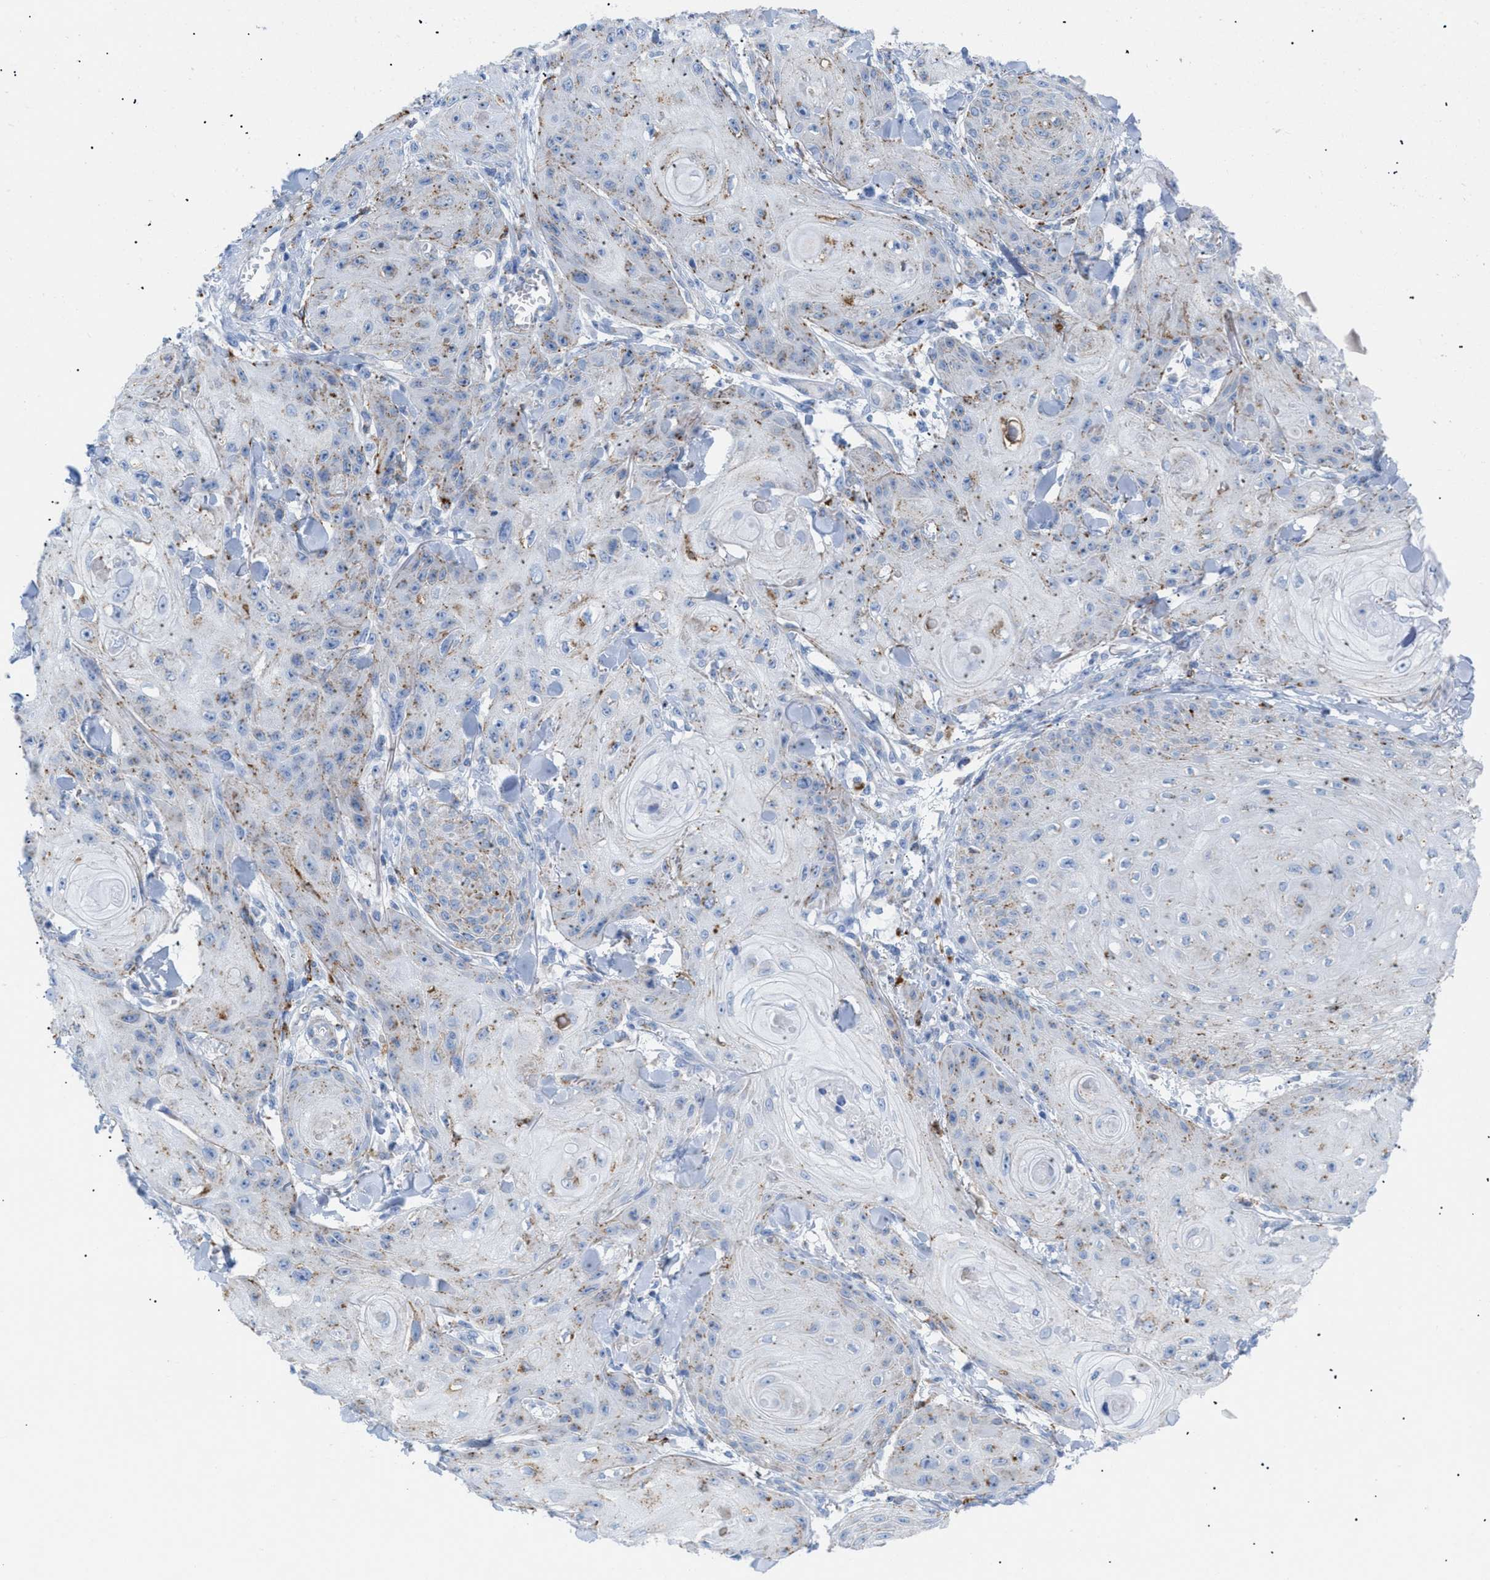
{"staining": {"intensity": "weak", "quantity": "25%-75%", "location": "cytoplasmic/membranous"}, "tissue": "skin cancer", "cell_type": "Tumor cells", "image_type": "cancer", "snomed": [{"axis": "morphology", "description": "Squamous cell carcinoma, NOS"}, {"axis": "topography", "description": "Skin"}], "caption": "Skin squamous cell carcinoma stained for a protein shows weak cytoplasmic/membranous positivity in tumor cells. The protein is shown in brown color, while the nuclei are stained blue.", "gene": "DRAM2", "patient": {"sex": "male", "age": 74}}